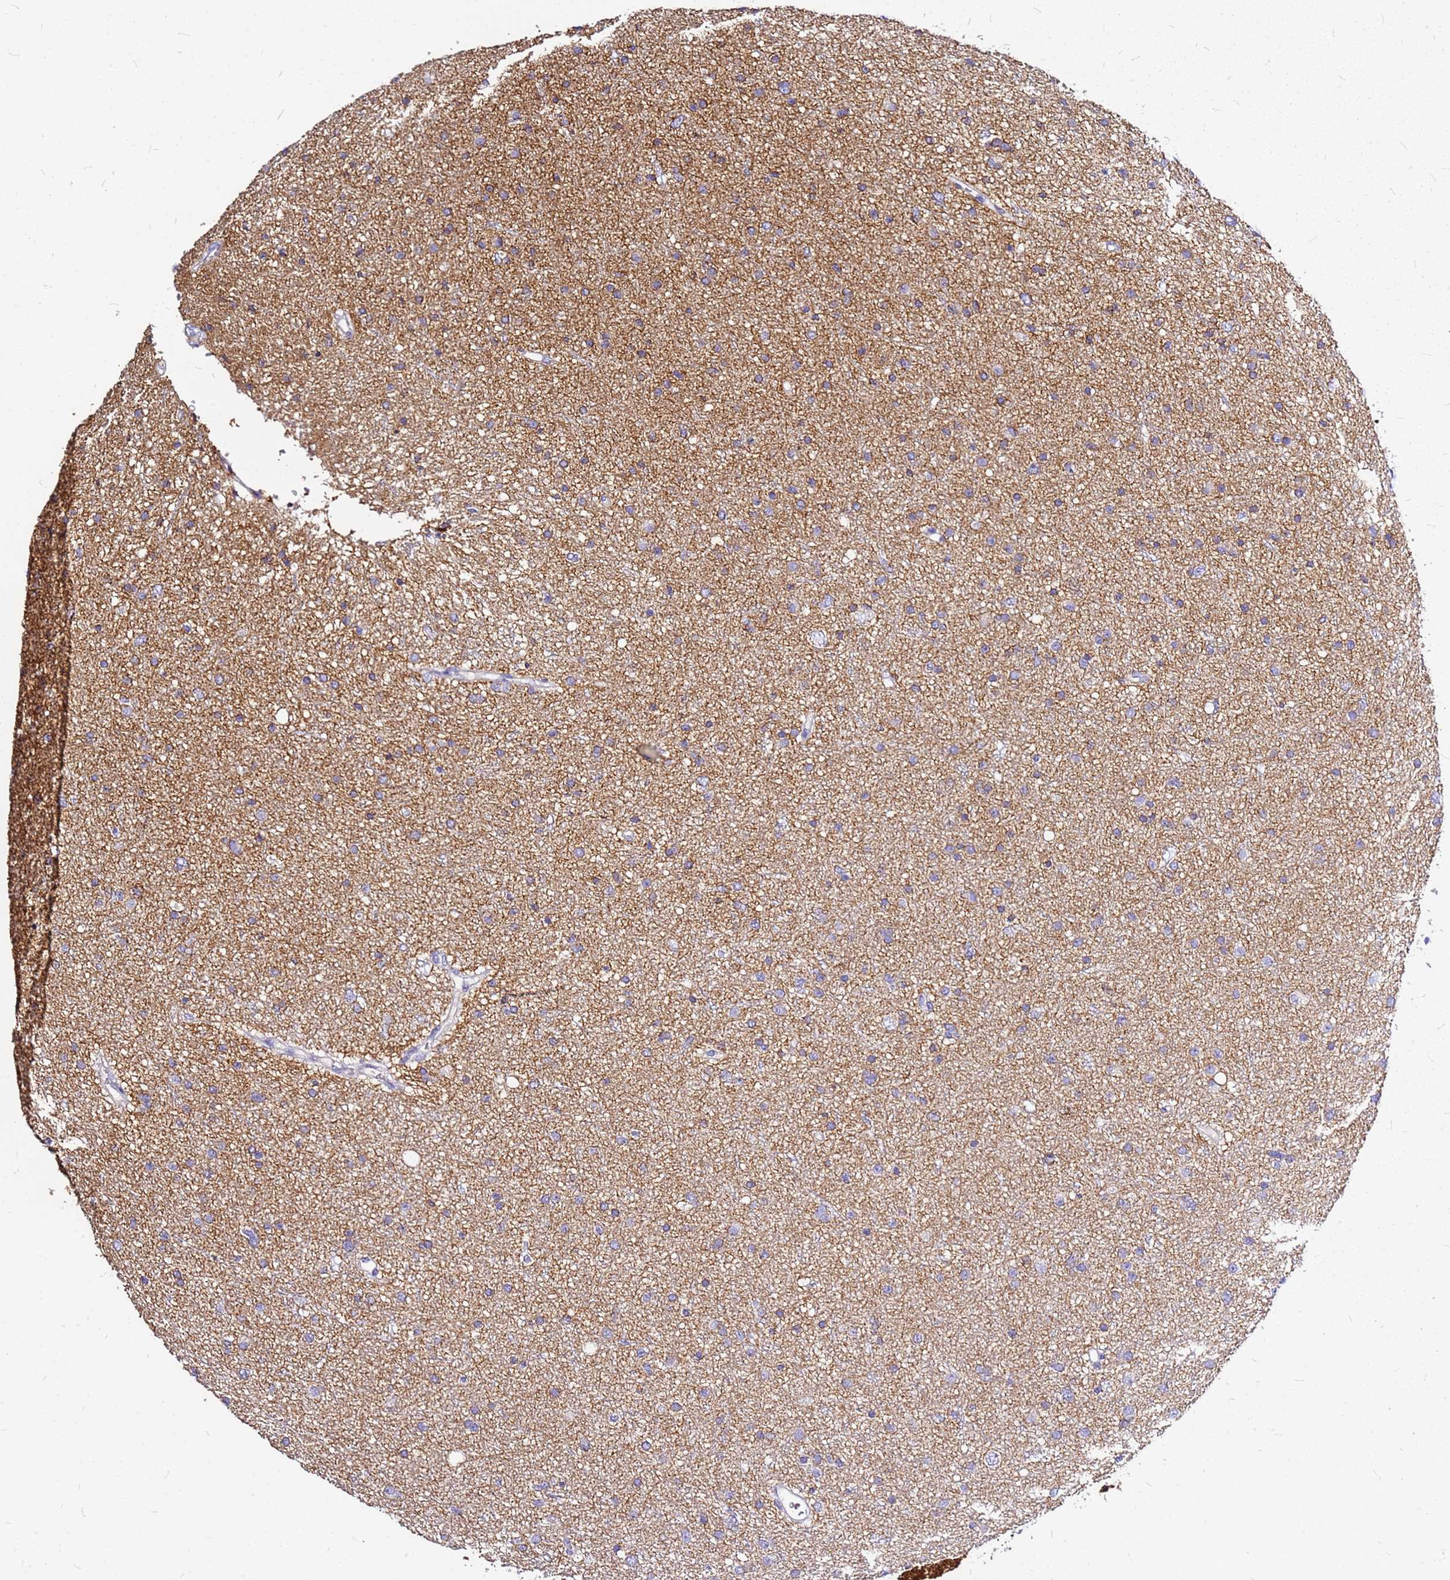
{"staining": {"intensity": "negative", "quantity": "none", "location": "none"}, "tissue": "glioma", "cell_type": "Tumor cells", "image_type": "cancer", "snomed": [{"axis": "morphology", "description": "Glioma, malignant, Low grade"}, {"axis": "topography", "description": "Cerebral cortex"}], "caption": "The histopathology image demonstrates no staining of tumor cells in glioma.", "gene": "CASD1", "patient": {"sex": "female", "age": 39}}